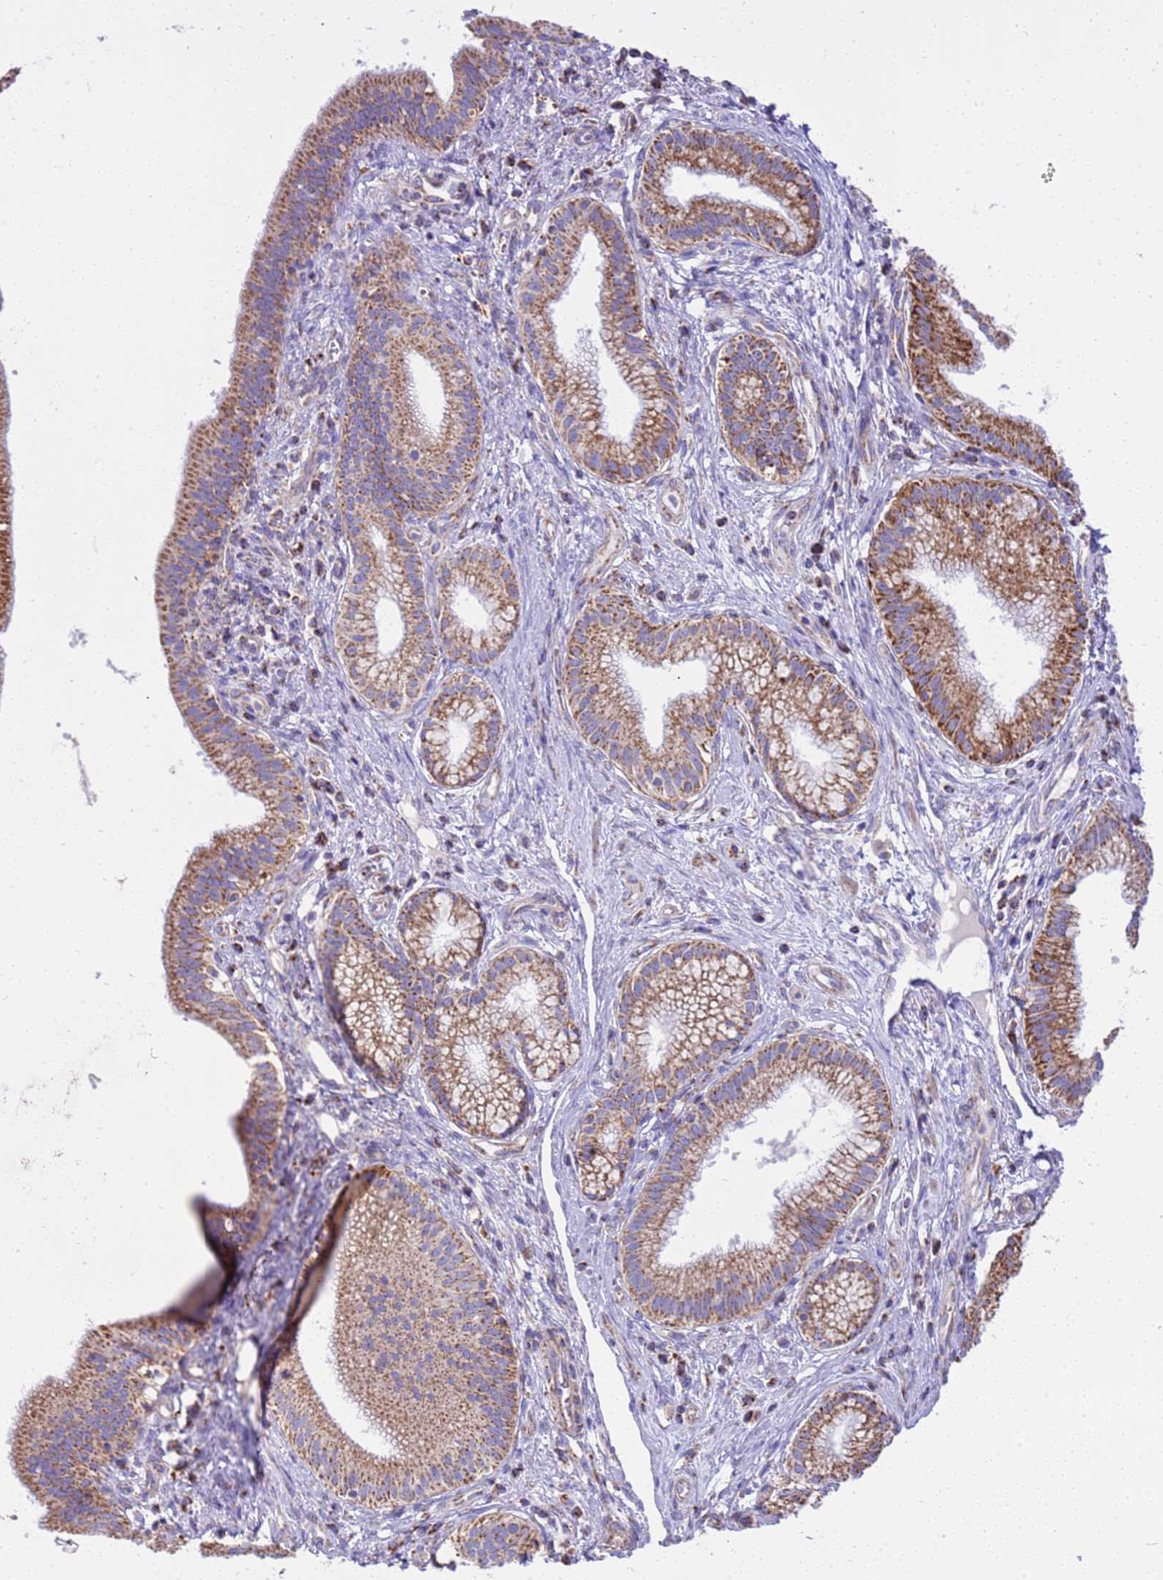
{"staining": {"intensity": "moderate", "quantity": ">75%", "location": "cytoplasmic/membranous"}, "tissue": "pancreatic cancer", "cell_type": "Tumor cells", "image_type": "cancer", "snomed": [{"axis": "morphology", "description": "Adenocarcinoma, NOS"}, {"axis": "topography", "description": "Pancreas"}], "caption": "An immunohistochemistry image of neoplastic tissue is shown. Protein staining in brown highlights moderate cytoplasmic/membranous positivity in pancreatic cancer within tumor cells.", "gene": "RNF165", "patient": {"sex": "male", "age": 72}}